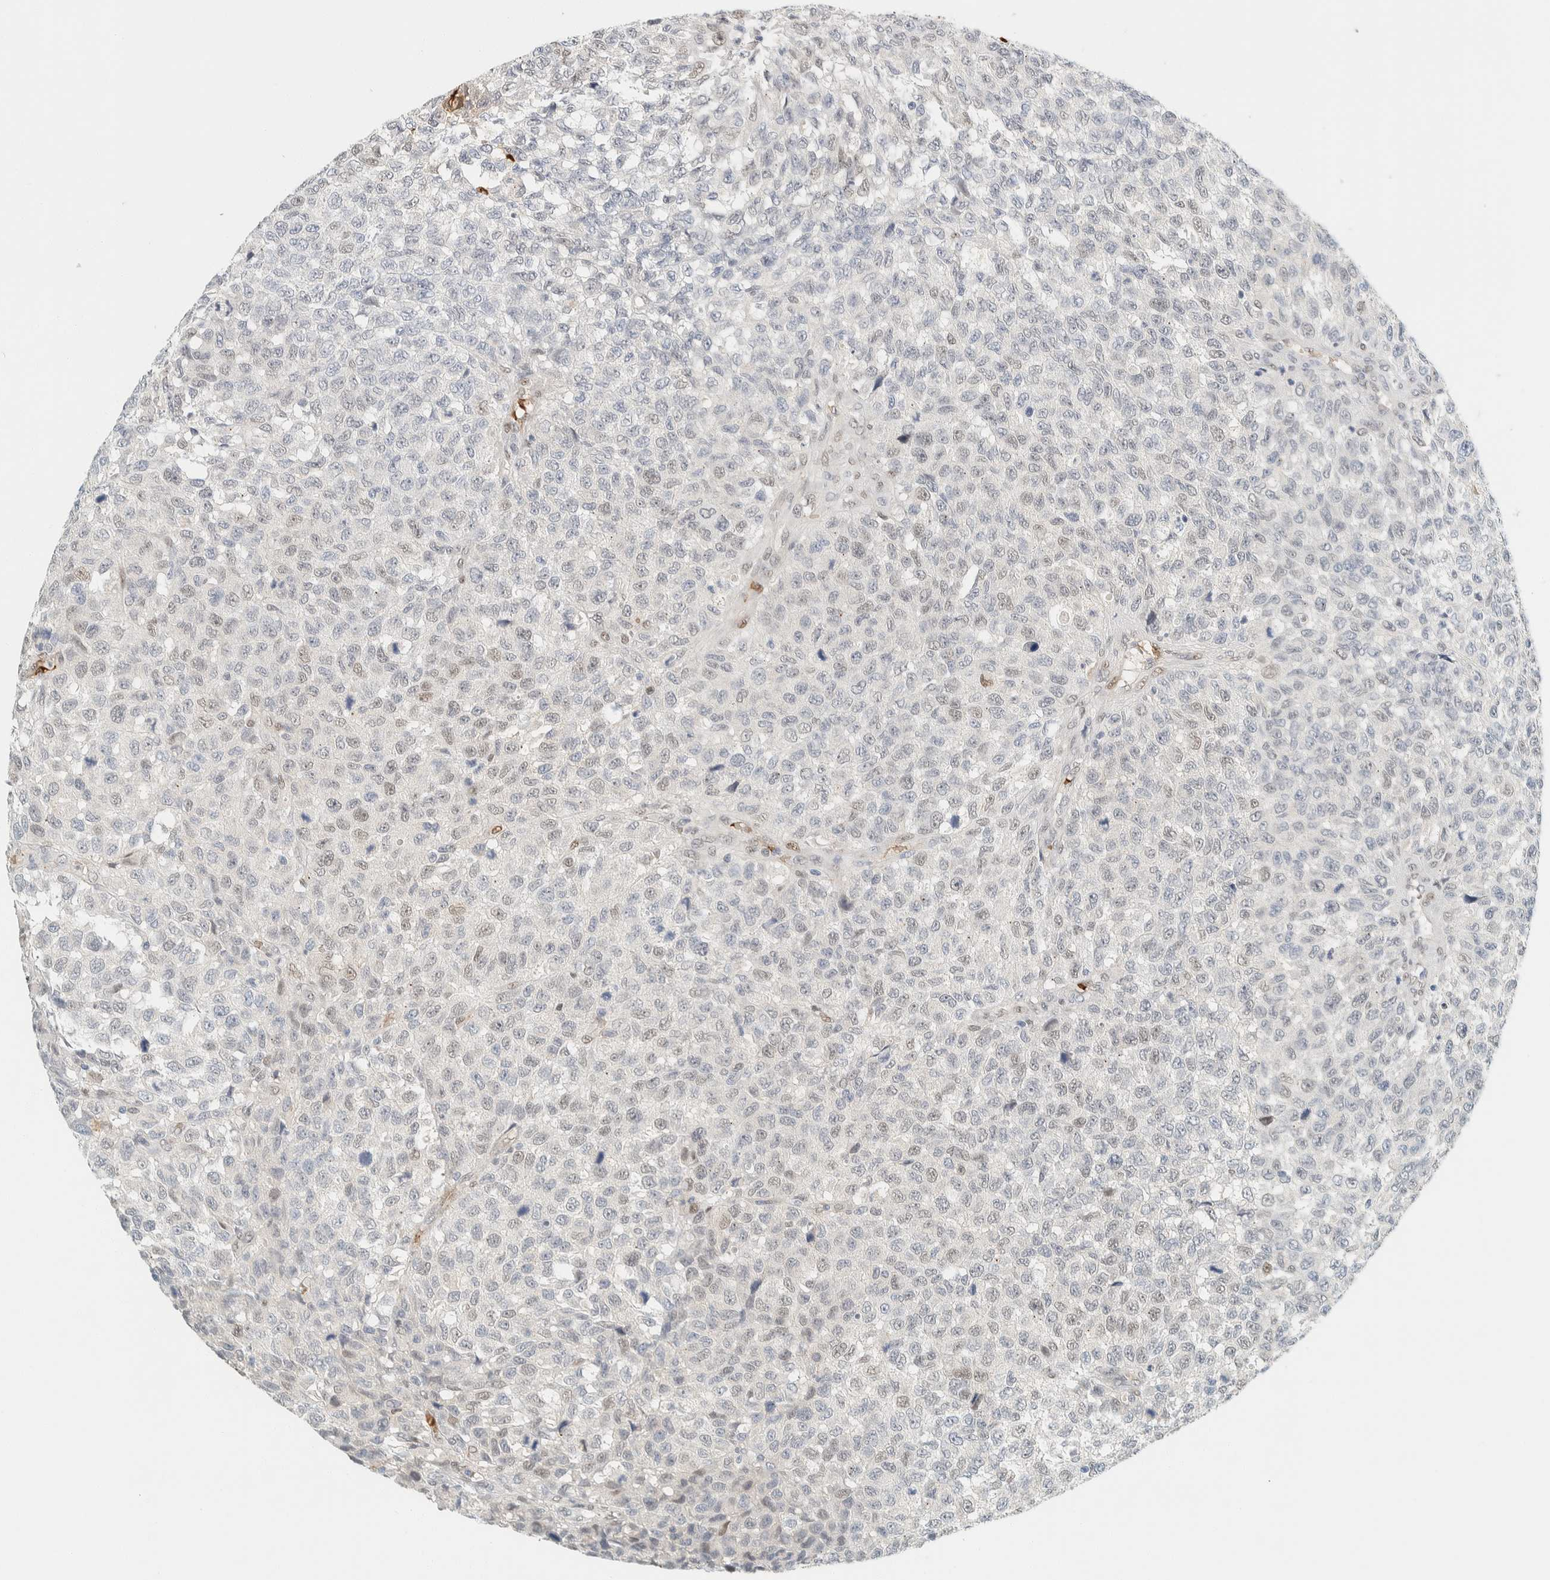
{"staining": {"intensity": "weak", "quantity": "<25%", "location": "nuclear"}, "tissue": "testis cancer", "cell_type": "Tumor cells", "image_type": "cancer", "snomed": [{"axis": "morphology", "description": "Seminoma, NOS"}, {"axis": "topography", "description": "Testis"}], "caption": "Testis seminoma was stained to show a protein in brown. There is no significant expression in tumor cells.", "gene": "TSTD2", "patient": {"sex": "male", "age": 59}}